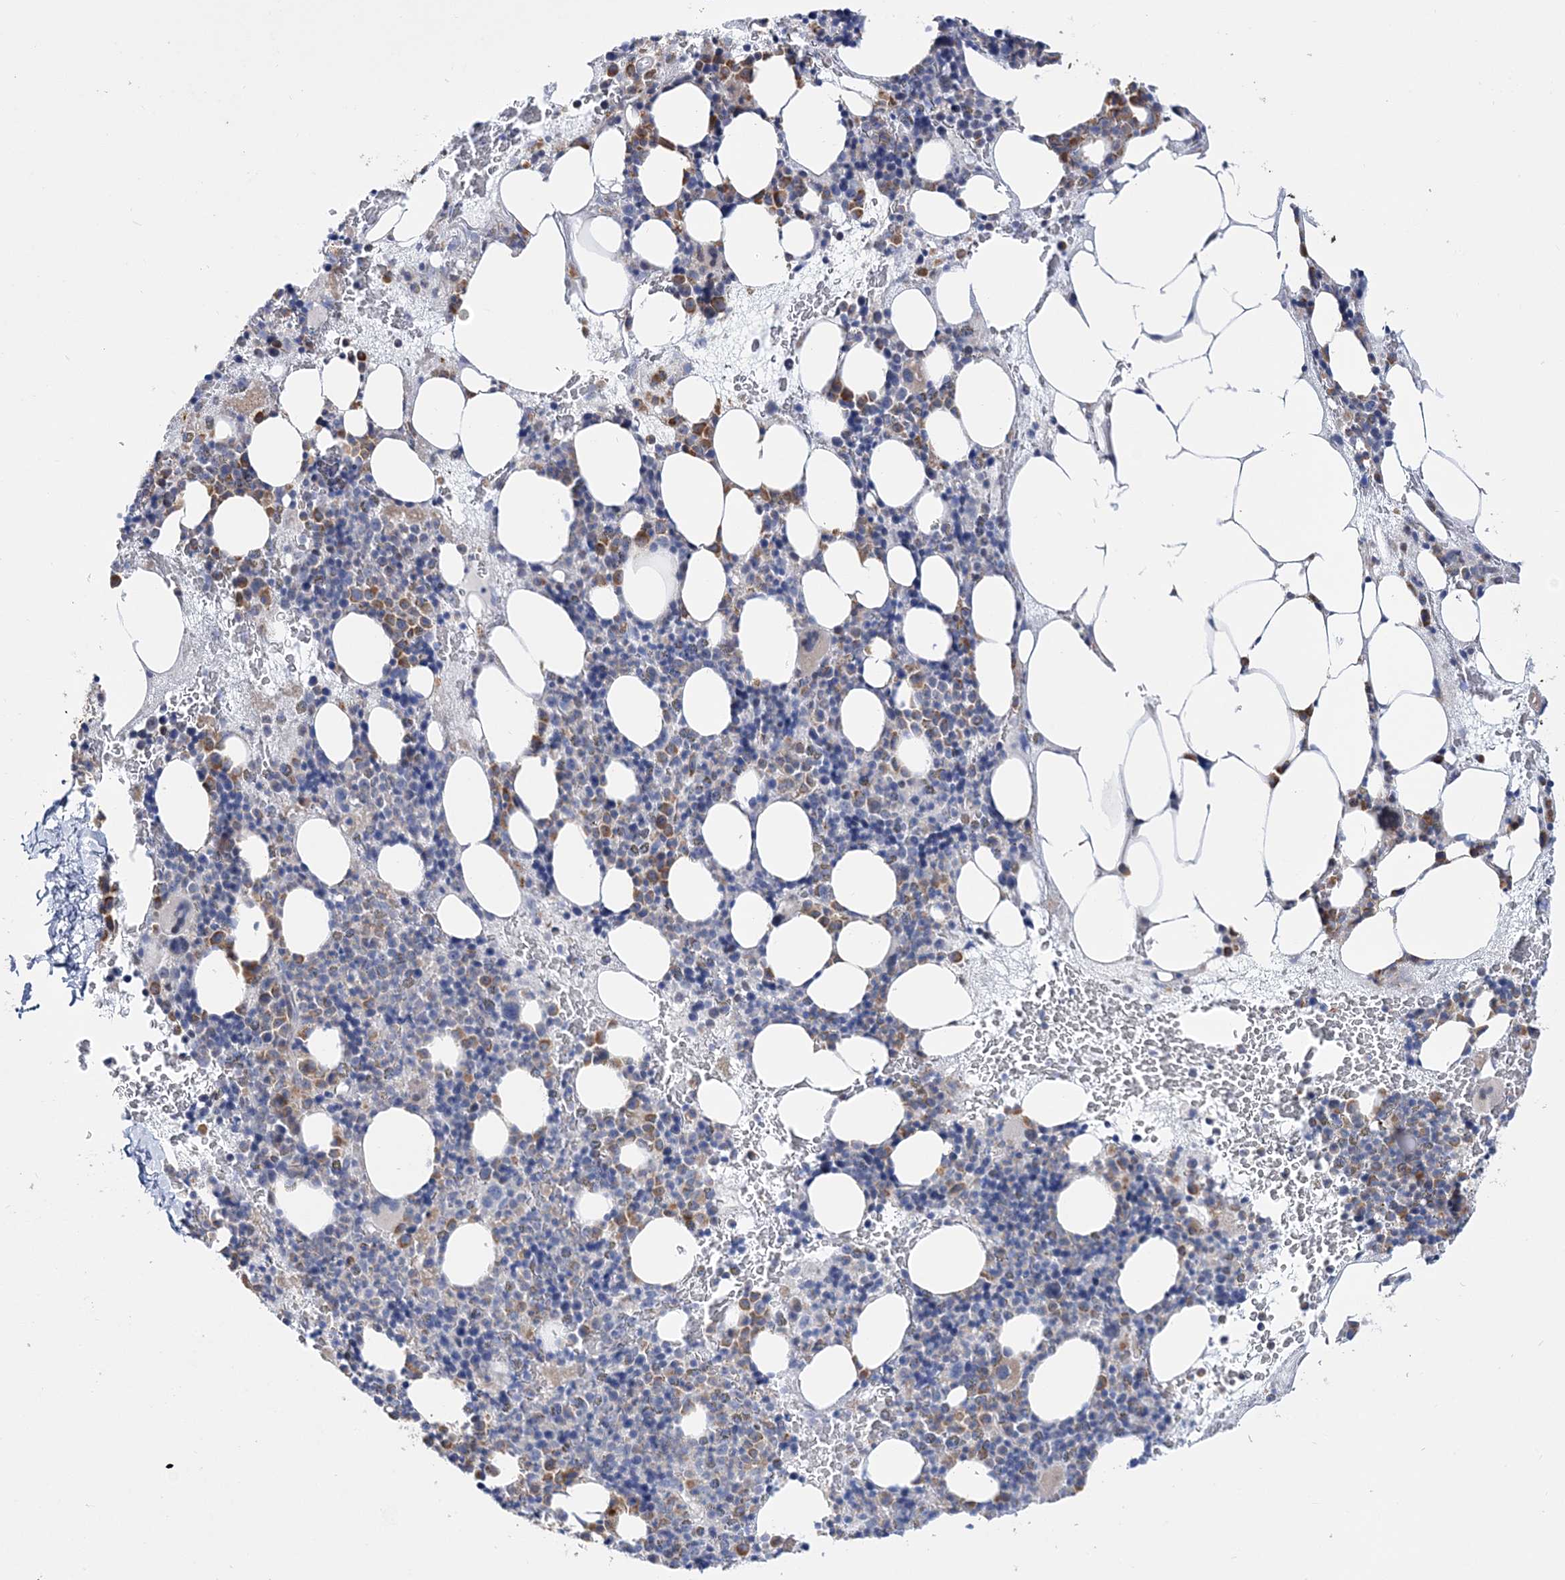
{"staining": {"intensity": "moderate", "quantity": "<25%", "location": "cytoplasmic/membranous"}, "tissue": "bone marrow", "cell_type": "Hematopoietic cells", "image_type": "normal", "snomed": [{"axis": "morphology", "description": "Normal tissue, NOS"}, {"axis": "topography", "description": "Bone marrow"}], "caption": "A photomicrograph of human bone marrow stained for a protein demonstrates moderate cytoplasmic/membranous brown staining in hematopoietic cells. Nuclei are stained in blue.", "gene": "ANO1", "patient": {"sex": "male", "age": 89}}